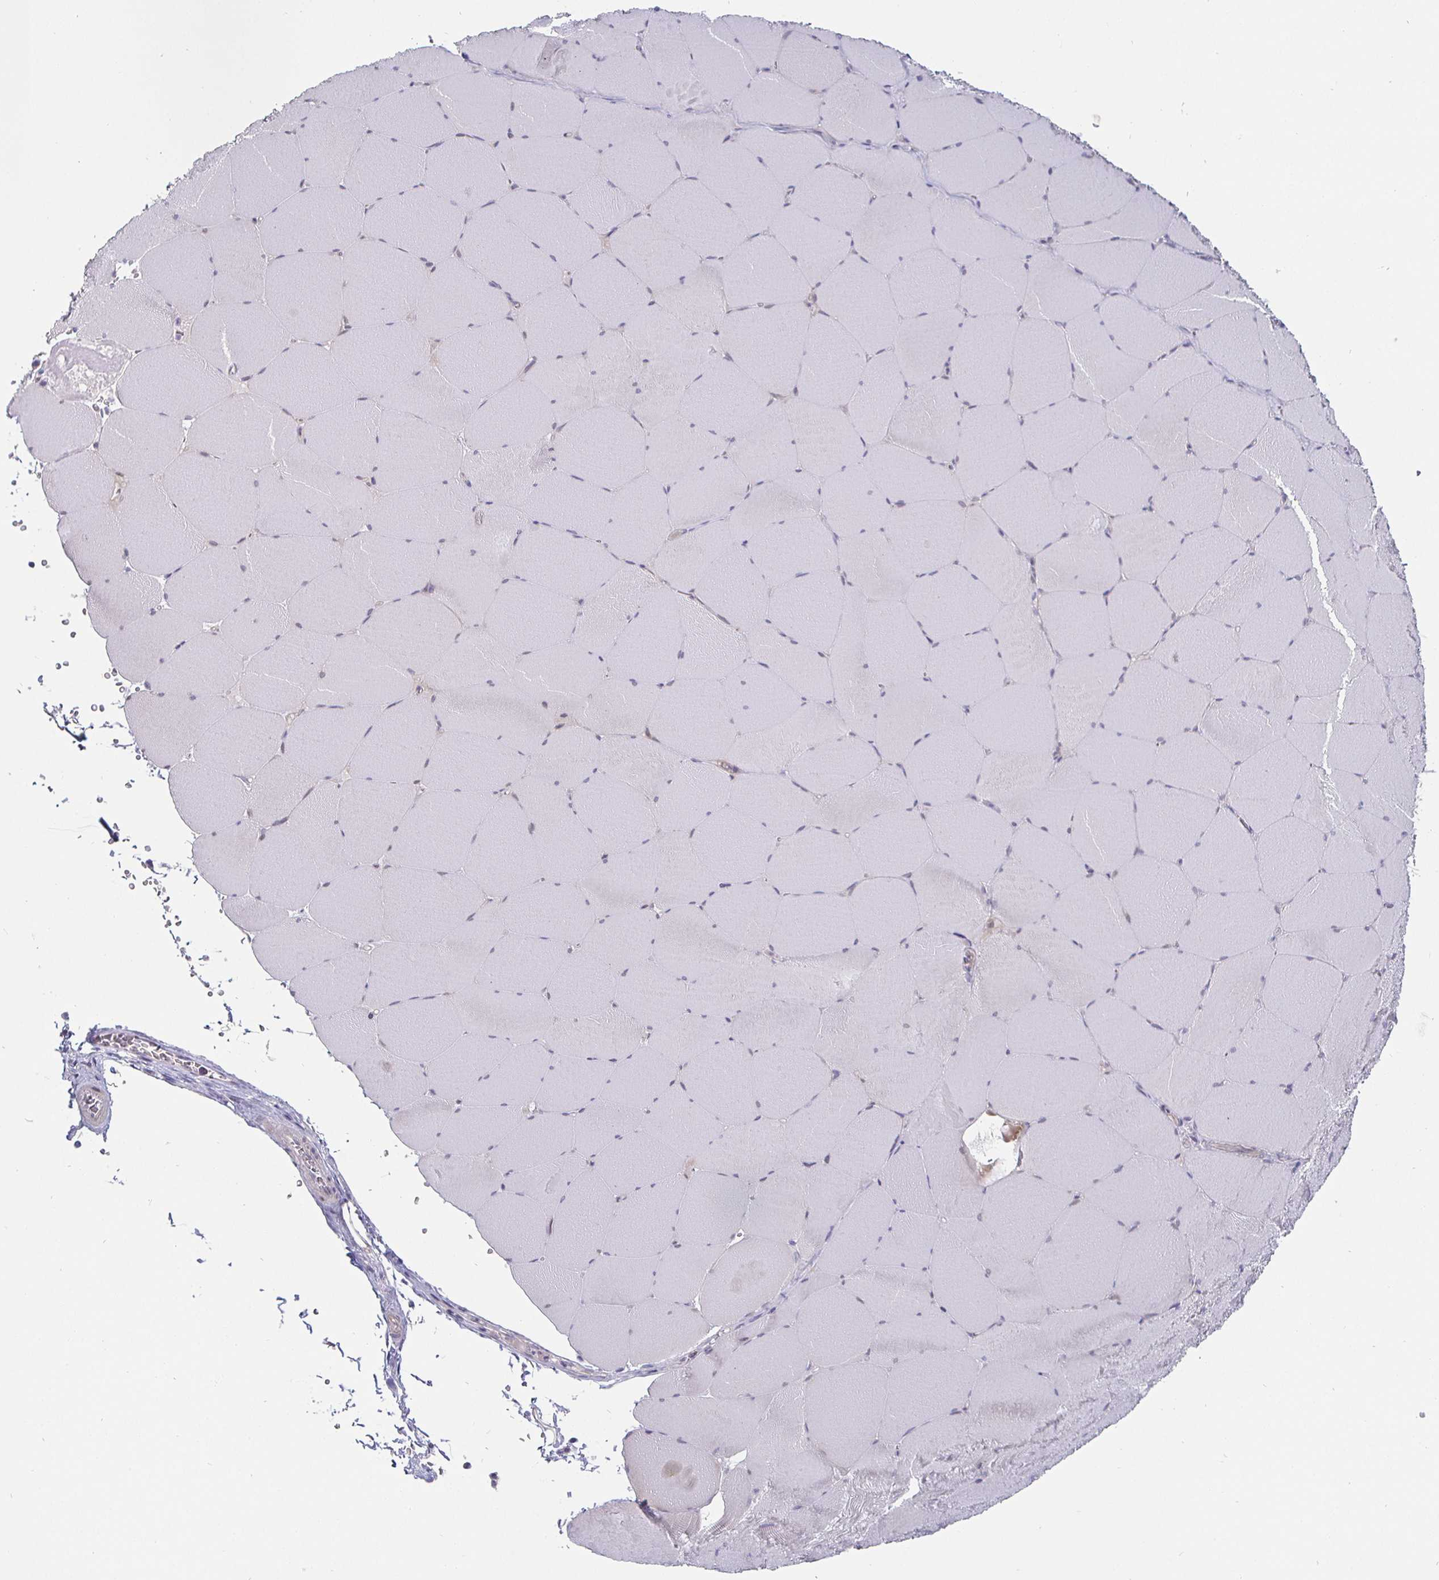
{"staining": {"intensity": "negative", "quantity": "none", "location": "none"}, "tissue": "skeletal muscle", "cell_type": "Myocytes", "image_type": "normal", "snomed": [{"axis": "morphology", "description": "Normal tissue, NOS"}, {"axis": "topography", "description": "Skeletal muscle"}, {"axis": "topography", "description": "Head-Neck"}], "caption": "Immunohistochemistry (IHC) of benign human skeletal muscle reveals no positivity in myocytes. (DAB (3,3'-diaminobenzidine) immunohistochemistry visualized using brightfield microscopy, high magnification).", "gene": "DMRTB1", "patient": {"sex": "male", "age": 66}}